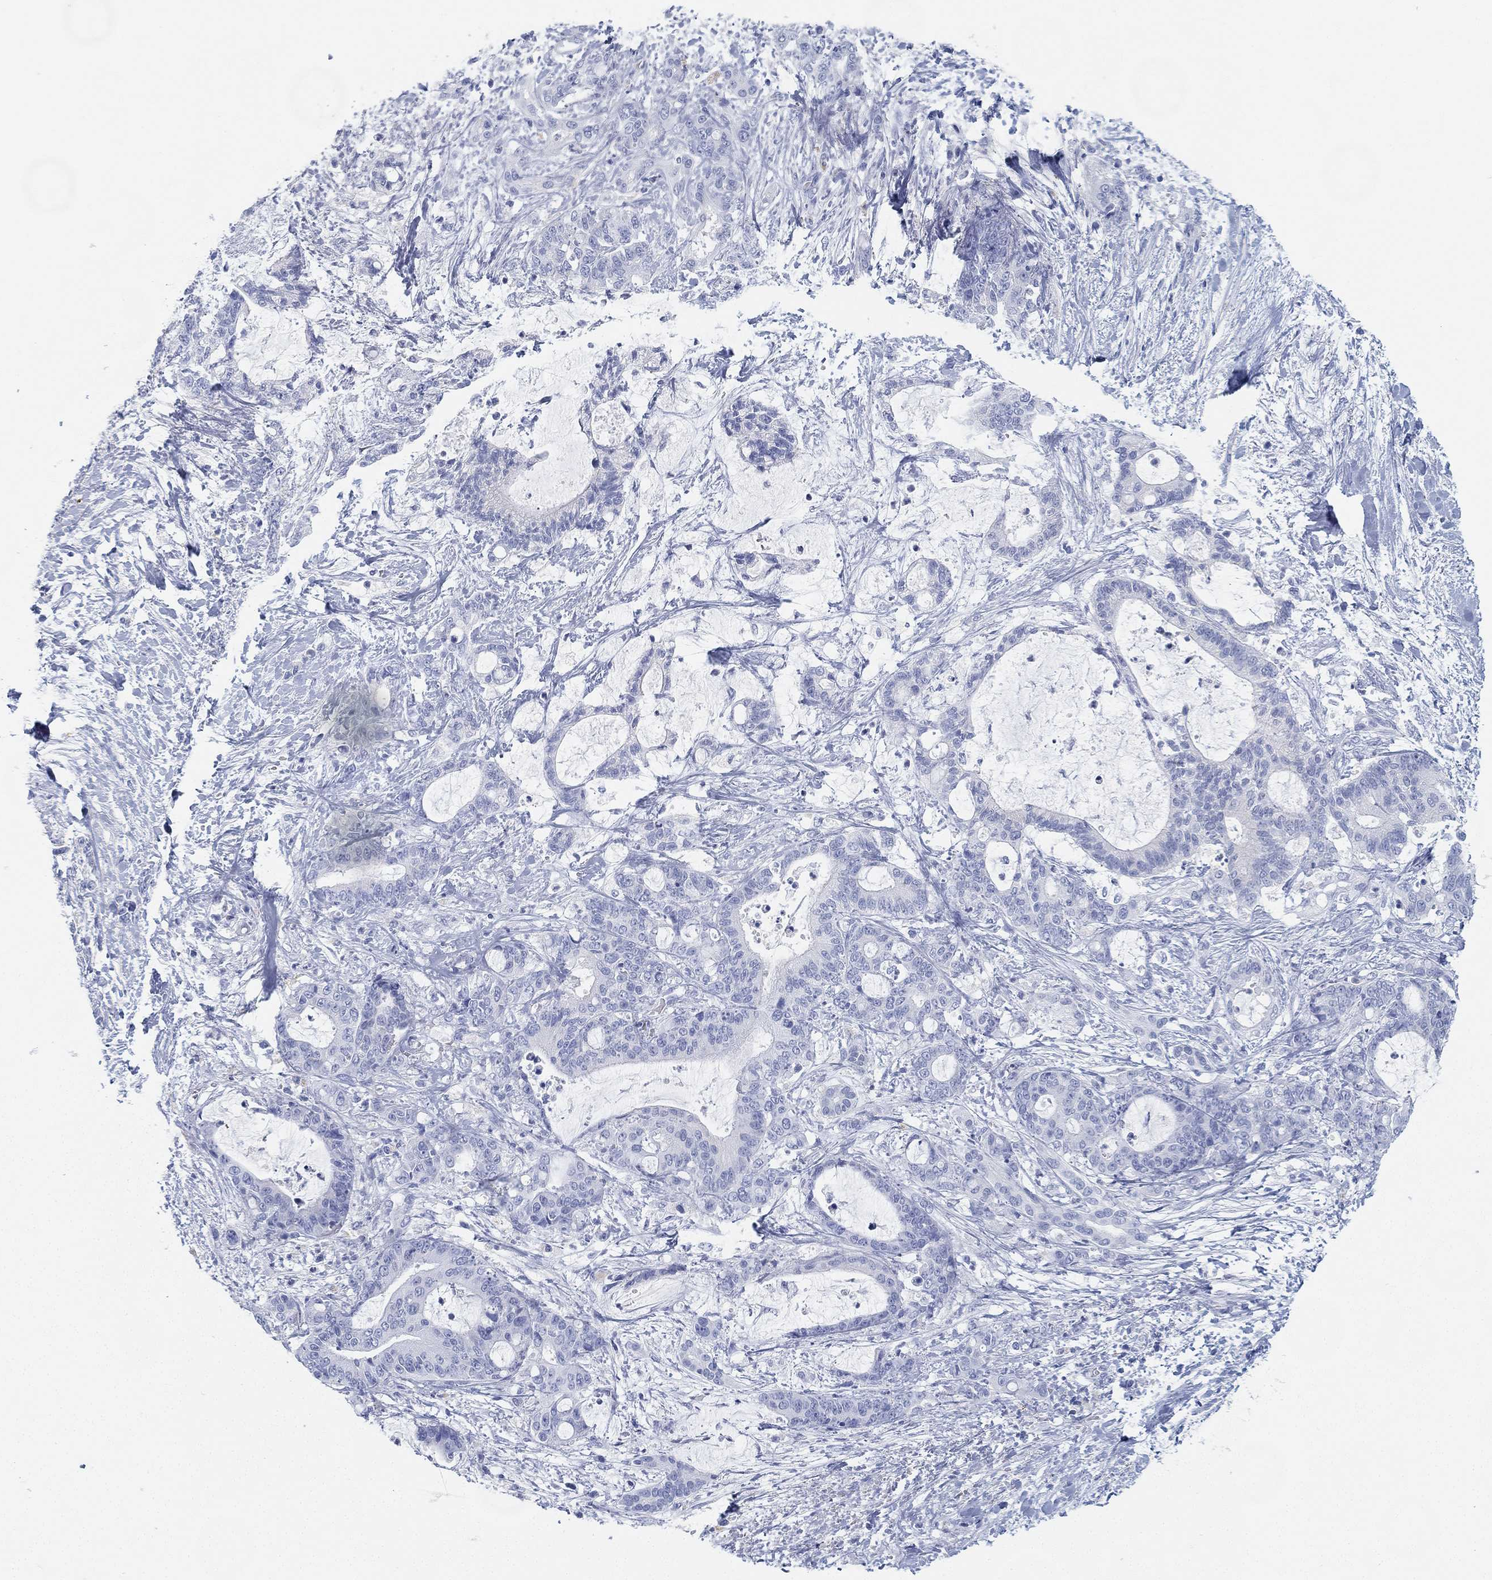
{"staining": {"intensity": "negative", "quantity": "none", "location": "none"}, "tissue": "liver cancer", "cell_type": "Tumor cells", "image_type": "cancer", "snomed": [{"axis": "morphology", "description": "Cholangiocarcinoma"}, {"axis": "topography", "description": "Liver"}], "caption": "Immunohistochemistry photomicrograph of neoplastic tissue: liver cholangiocarcinoma stained with DAB demonstrates no significant protein staining in tumor cells.", "gene": "GPR61", "patient": {"sex": "female", "age": 73}}